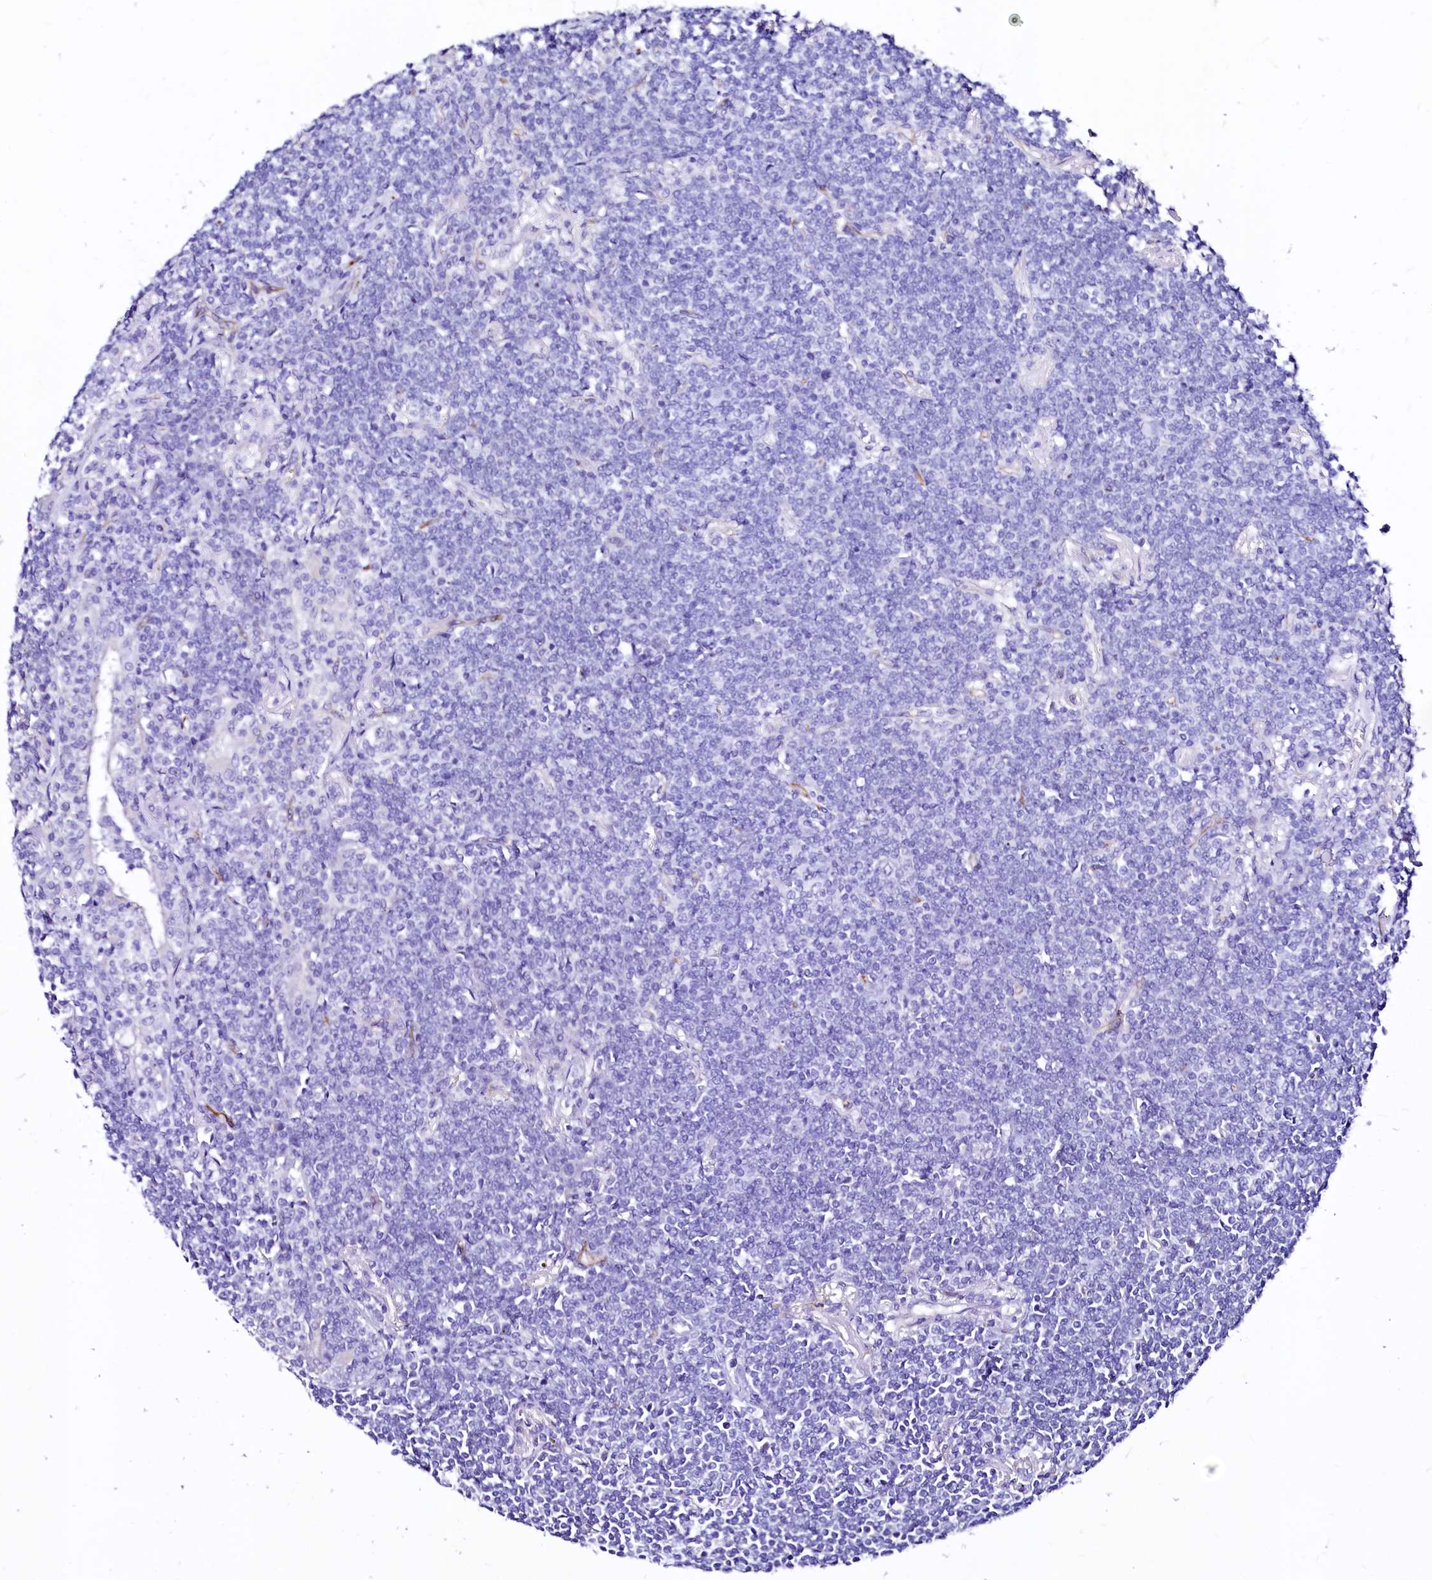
{"staining": {"intensity": "negative", "quantity": "none", "location": "none"}, "tissue": "lymphoma", "cell_type": "Tumor cells", "image_type": "cancer", "snomed": [{"axis": "morphology", "description": "Malignant lymphoma, non-Hodgkin's type, Low grade"}, {"axis": "topography", "description": "Lung"}], "caption": "This micrograph is of low-grade malignant lymphoma, non-Hodgkin's type stained with immunohistochemistry (IHC) to label a protein in brown with the nuclei are counter-stained blue. There is no positivity in tumor cells.", "gene": "SFR1", "patient": {"sex": "female", "age": 71}}